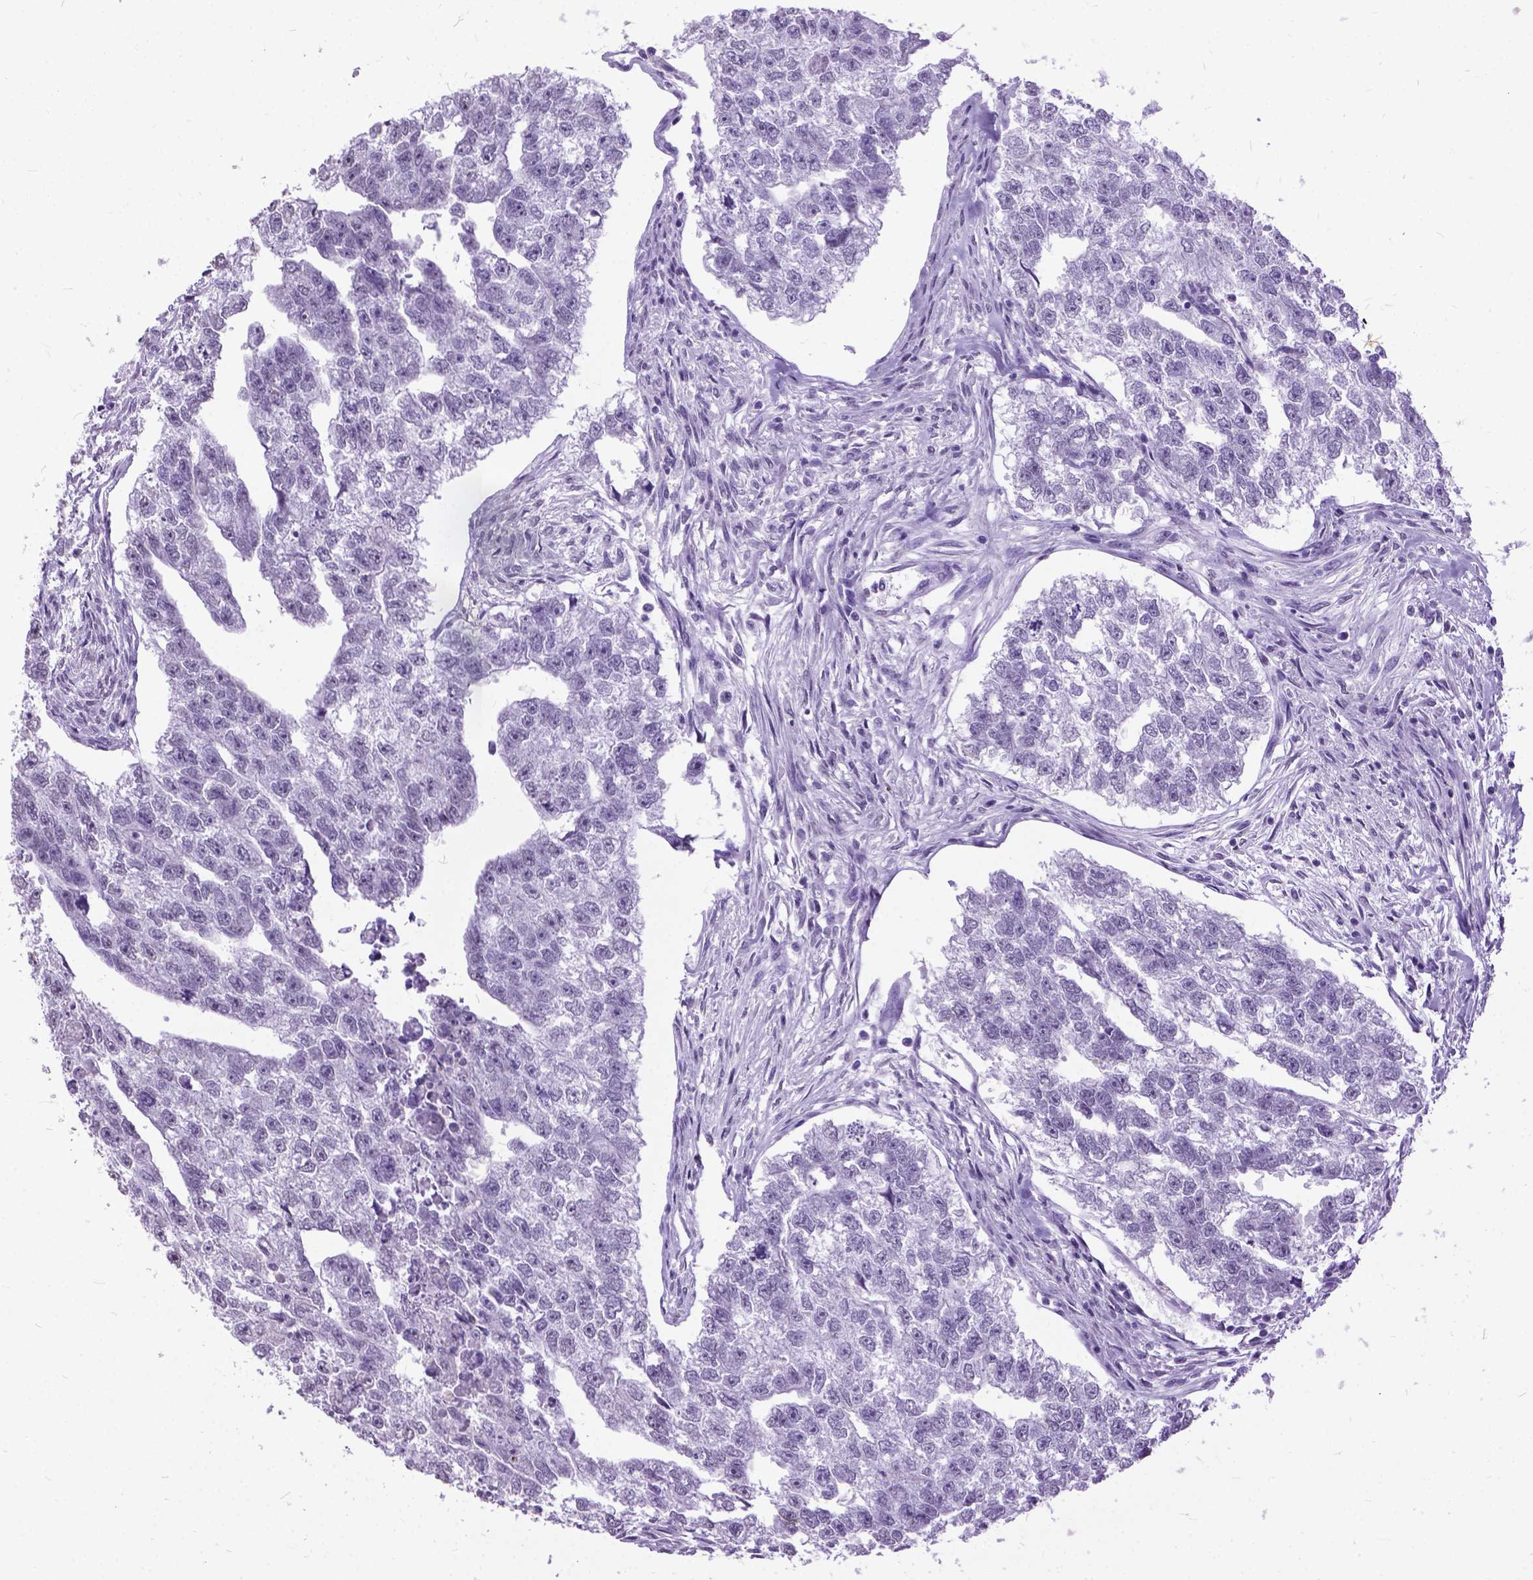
{"staining": {"intensity": "negative", "quantity": "none", "location": "none"}, "tissue": "testis cancer", "cell_type": "Tumor cells", "image_type": "cancer", "snomed": [{"axis": "morphology", "description": "Carcinoma, Embryonal, NOS"}, {"axis": "morphology", "description": "Teratoma, malignant, NOS"}, {"axis": "topography", "description": "Testis"}], "caption": "Protein analysis of embryonal carcinoma (testis) exhibits no significant expression in tumor cells.", "gene": "MARCHF10", "patient": {"sex": "male", "age": 44}}